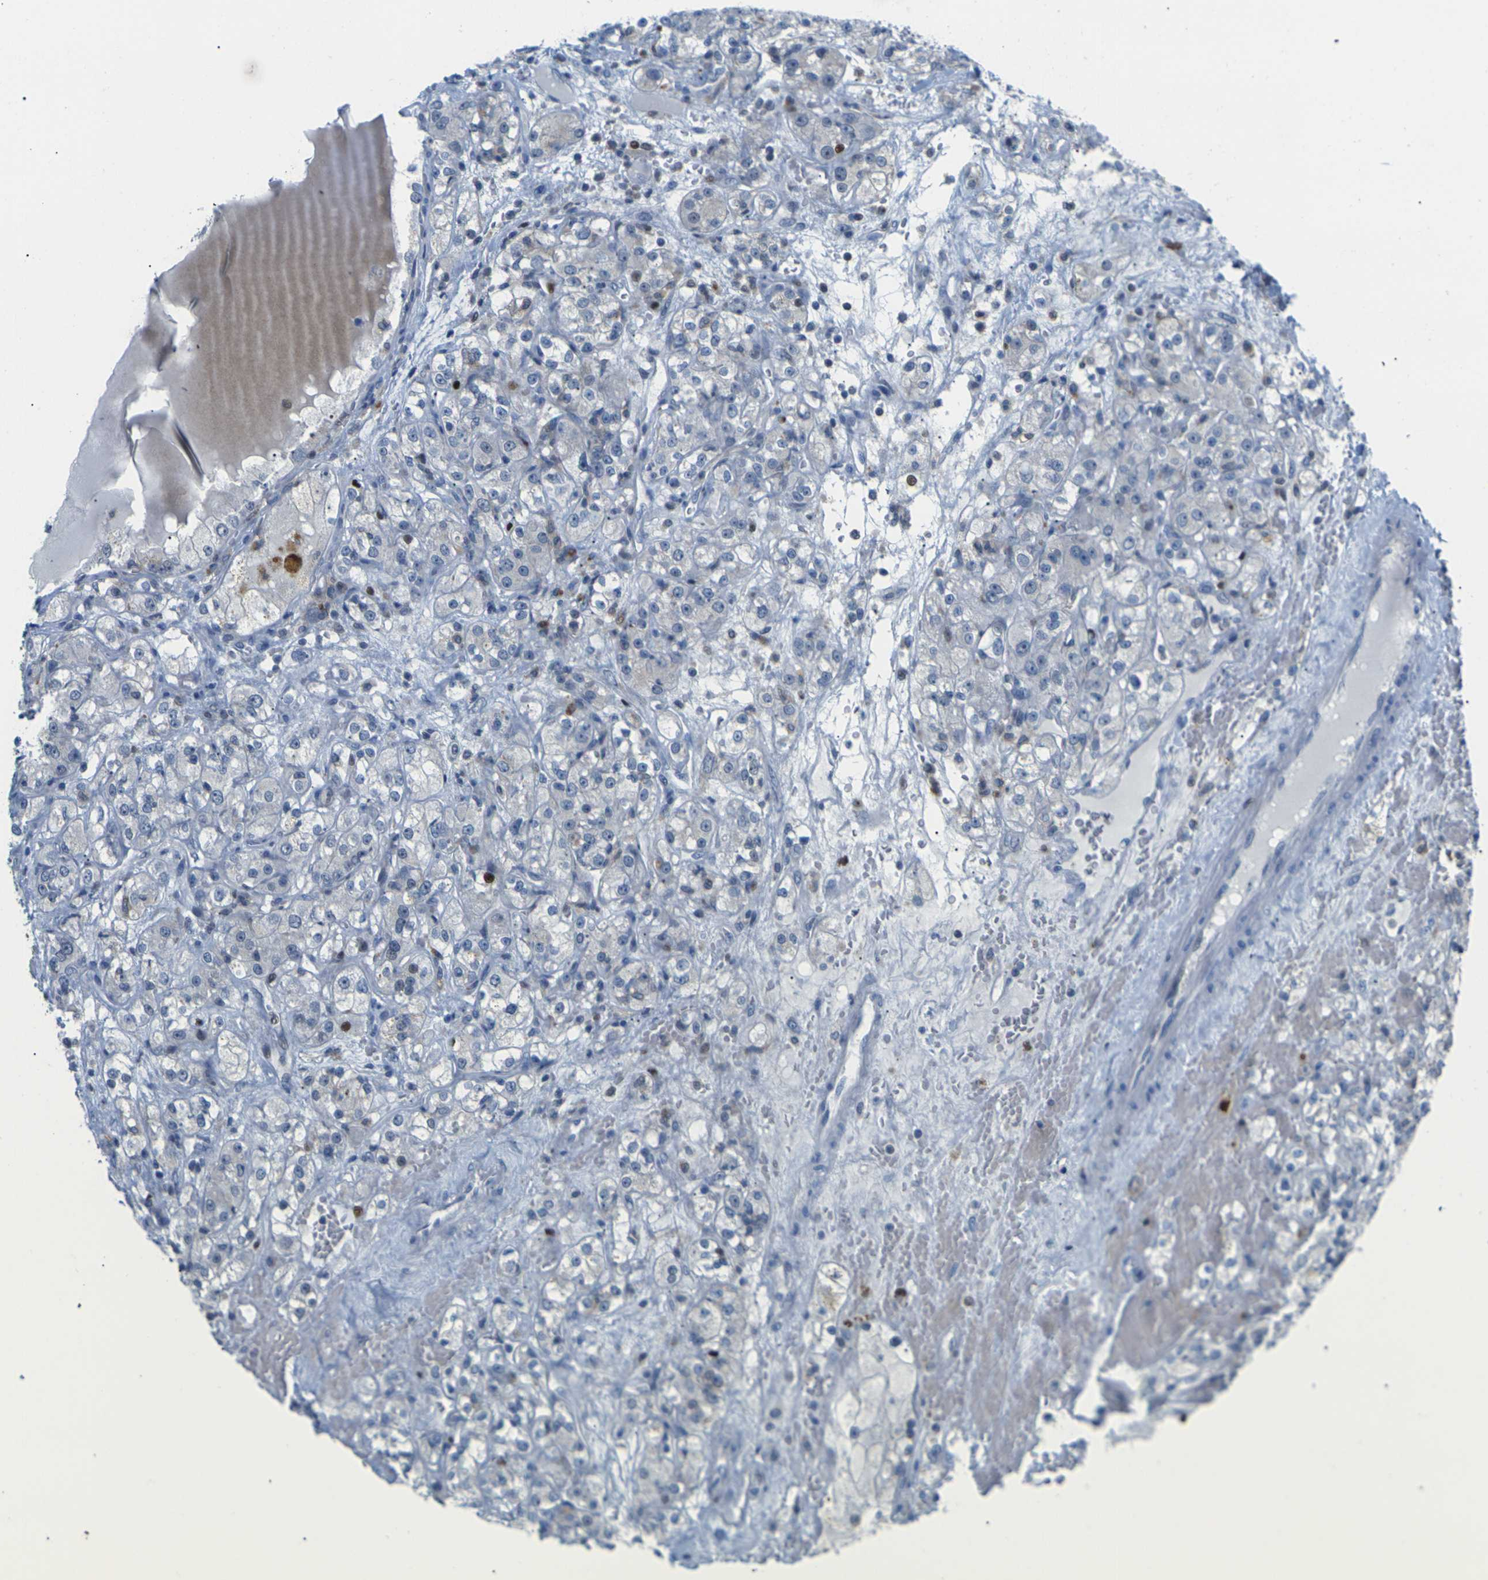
{"staining": {"intensity": "negative", "quantity": "none", "location": "none"}, "tissue": "renal cancer", "cell_type": "Tumor cells", "image_type": "cancer", "snomed": [{"axis": "morphology", "description": "Normal tissue, NOS"}, {"axis": "morphology", "description": "Adenocarcinoma, NOS"}, {"axis": "topography", "description": "Kidney"}], "caption": "Immunohistochemical staining of renal adenocarcinoma shows no significant positivity in tumor cells.", "gene": "RPS6KA3", "patient": {"sex": "male", "age": 61}}